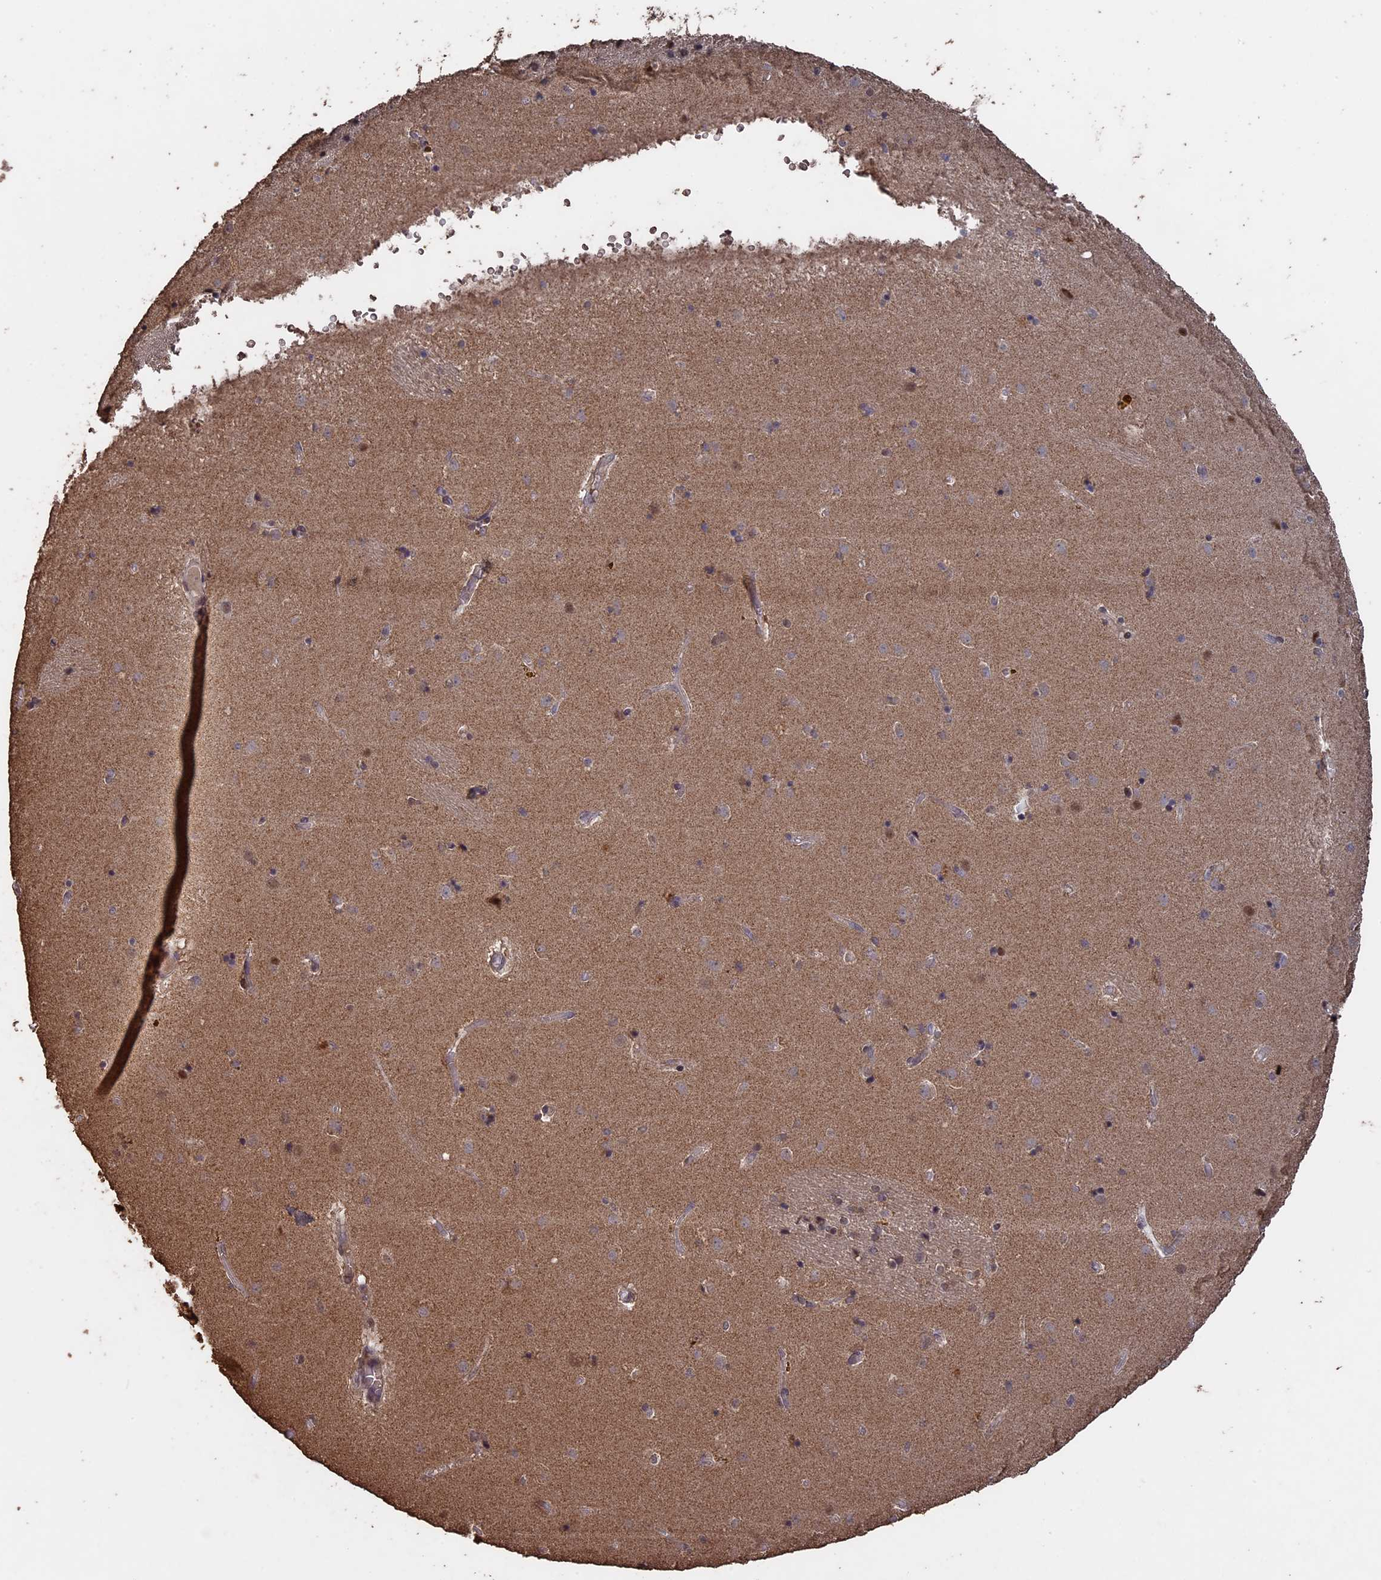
{"staining": {"intensity": "negative", "quantity": "none", "location": "none"}, "tissue": "caudate", "cell_type": "Glial cells", "image_type": "normal", "snomed": [{"axis": "morphology", "description": "Normal tissue, NOS"}, {"axis": "topography", "description": "Lateral ventricle wall"}], "caption": "Human caudate stained for a protein using immunohistochemistry shows no positivity in glial cells.", "gene": "HUNK", "patient": {"sex": "male", "age": 70}}